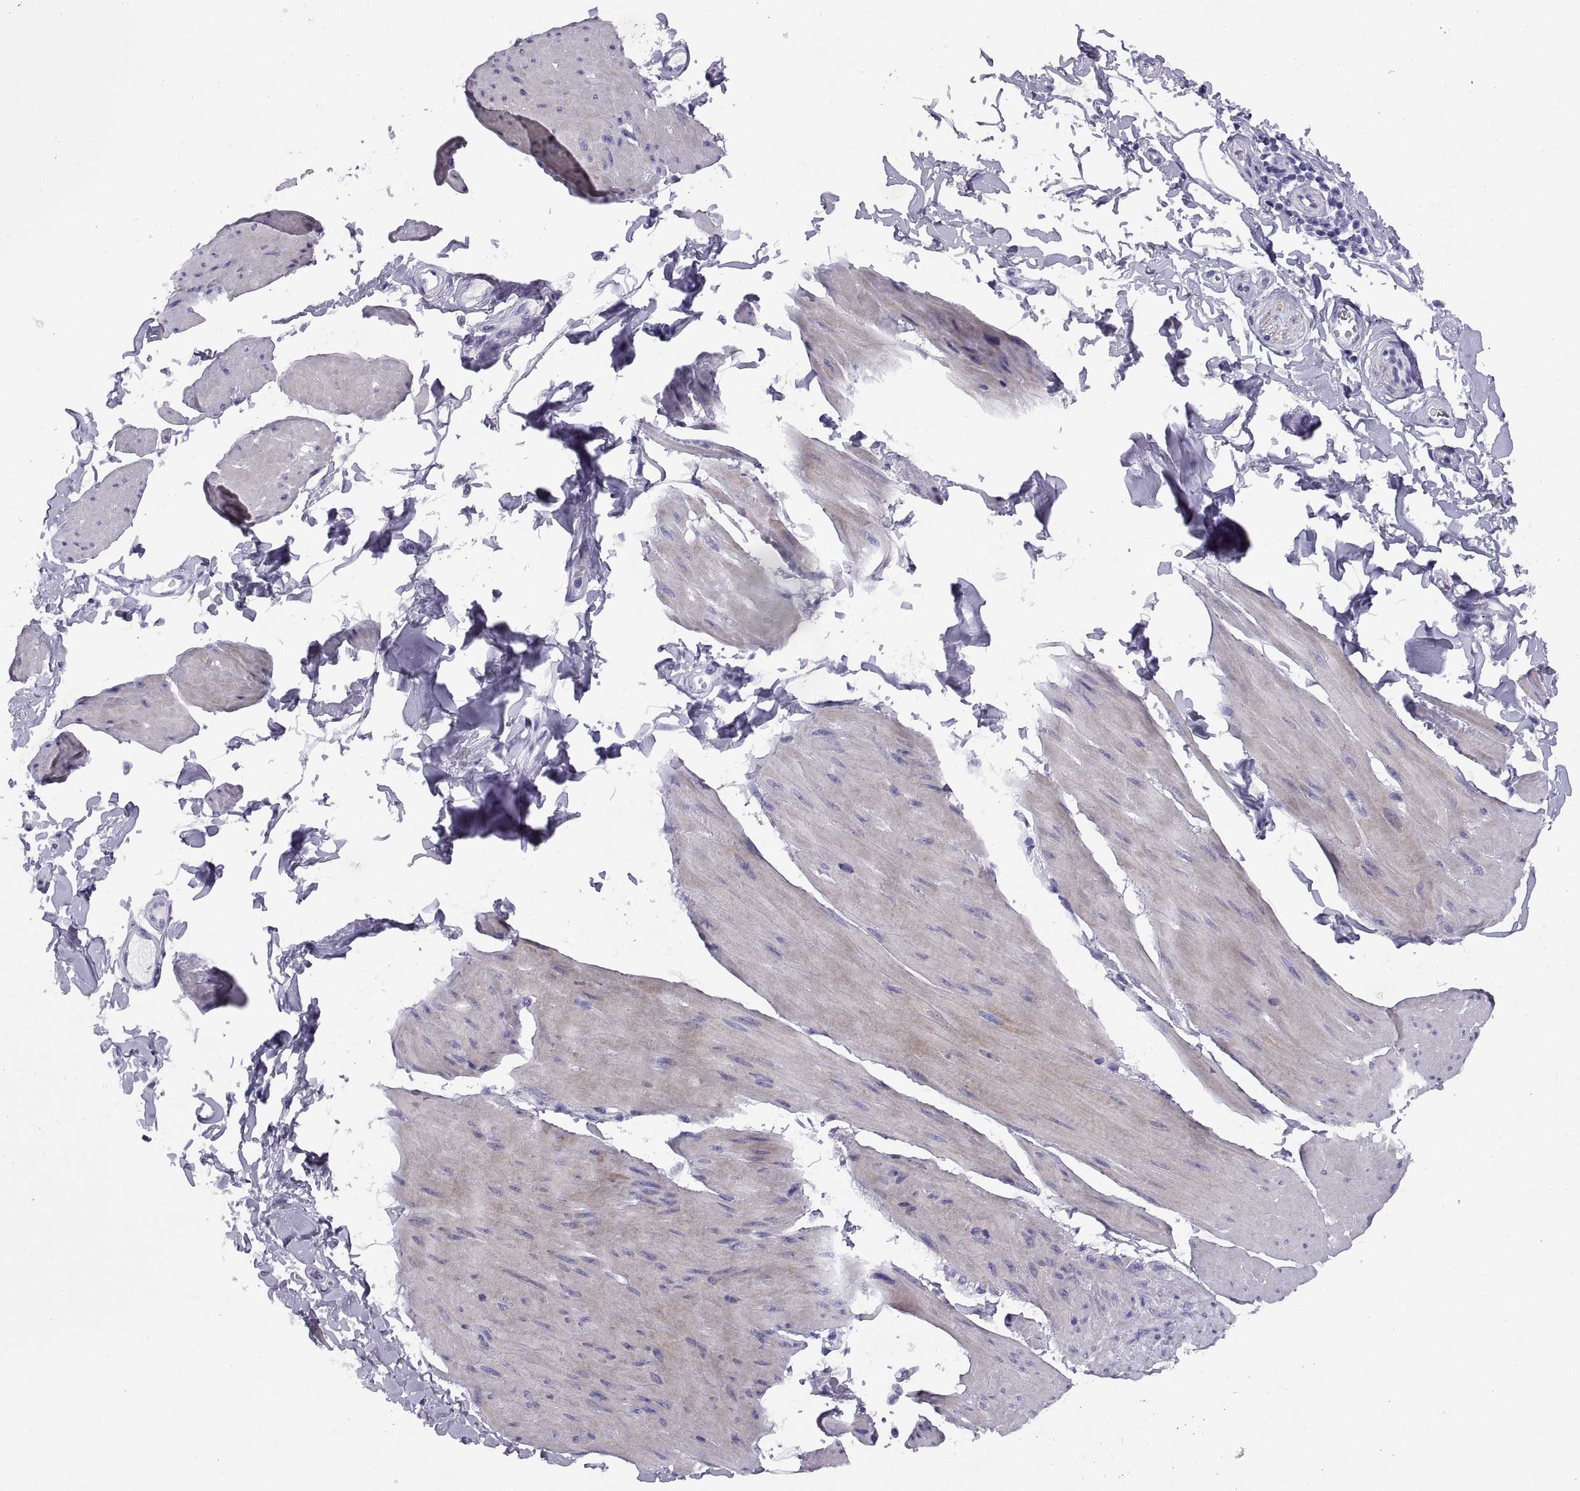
{"staining": {"intensity": "negative", "quantity": "none", "location": "none"}, "tissue": "smooth muscle", "cell_type": "Smooth muscle cells", "image_type": "normal", "snomed": [{"axis": "morphology", "description": "Normal tissue, NOS"}, {"axis": "topography", "description": "Adipose tissue"}, {"axis": "topography", "description": "Smooth muscle"}, {"axis": "topography", "description": "Peripheral nerve tissue"}], "caption": "Immunohistochemical staining of benign human smooth muscle displays no significant staining in smooth muscle cells.", "gene": "RGS20", "patient": {"sex": "male", "age": 83}}